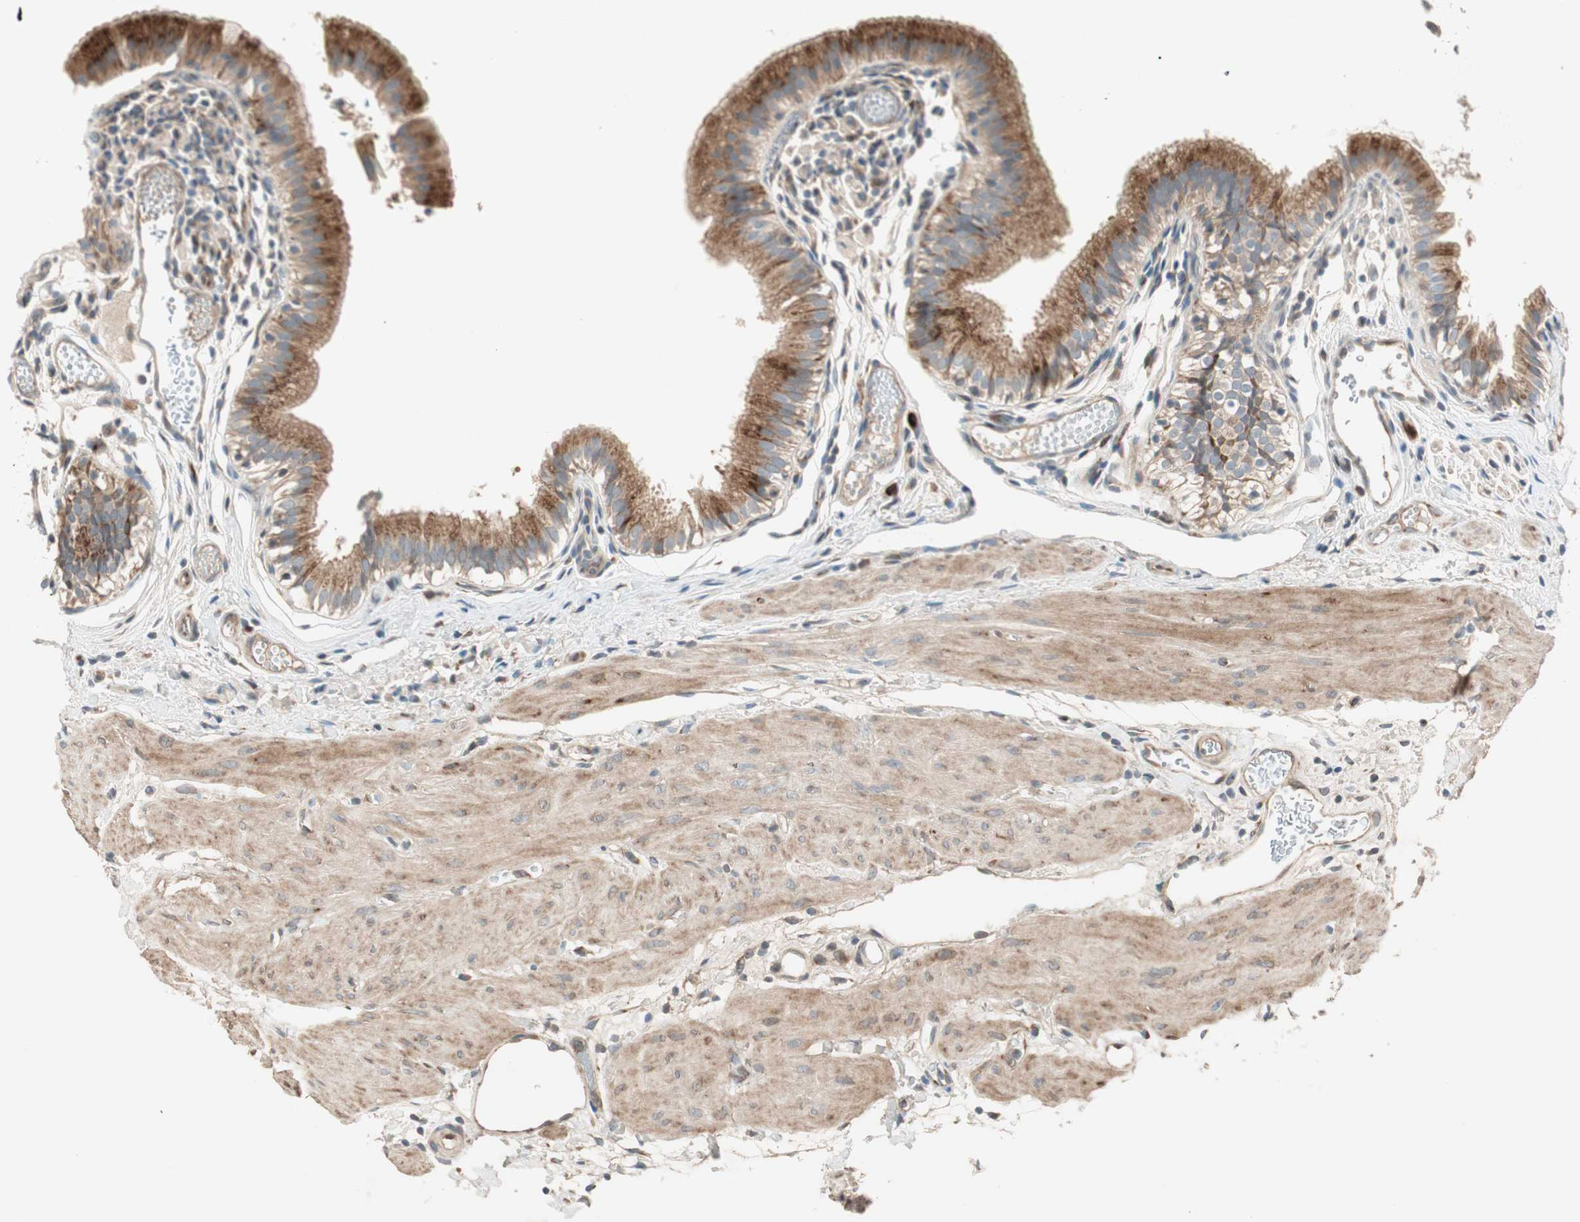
{"staining": {"intensity": "moderate", "quantity": ">75%", "location": "cytoplasmic/membranous"}, "tissue": "gallbladder", "cell_type": "Glandular cells", "image_type": "normal", "snomed": [{"axis": "morphology", "description": "Normal tissue, NOS"}, {"axis": "topography", "description": "Gallbladder"}], "caption": "This is a micrograph of immunohistochemistry (IHC) staining of benign gallbladder, which shows moderate expression in the cytoplasmic/membranous of glandular cells.", "gene": "APOO", "patient": {"sex": "female", "age": 26}}